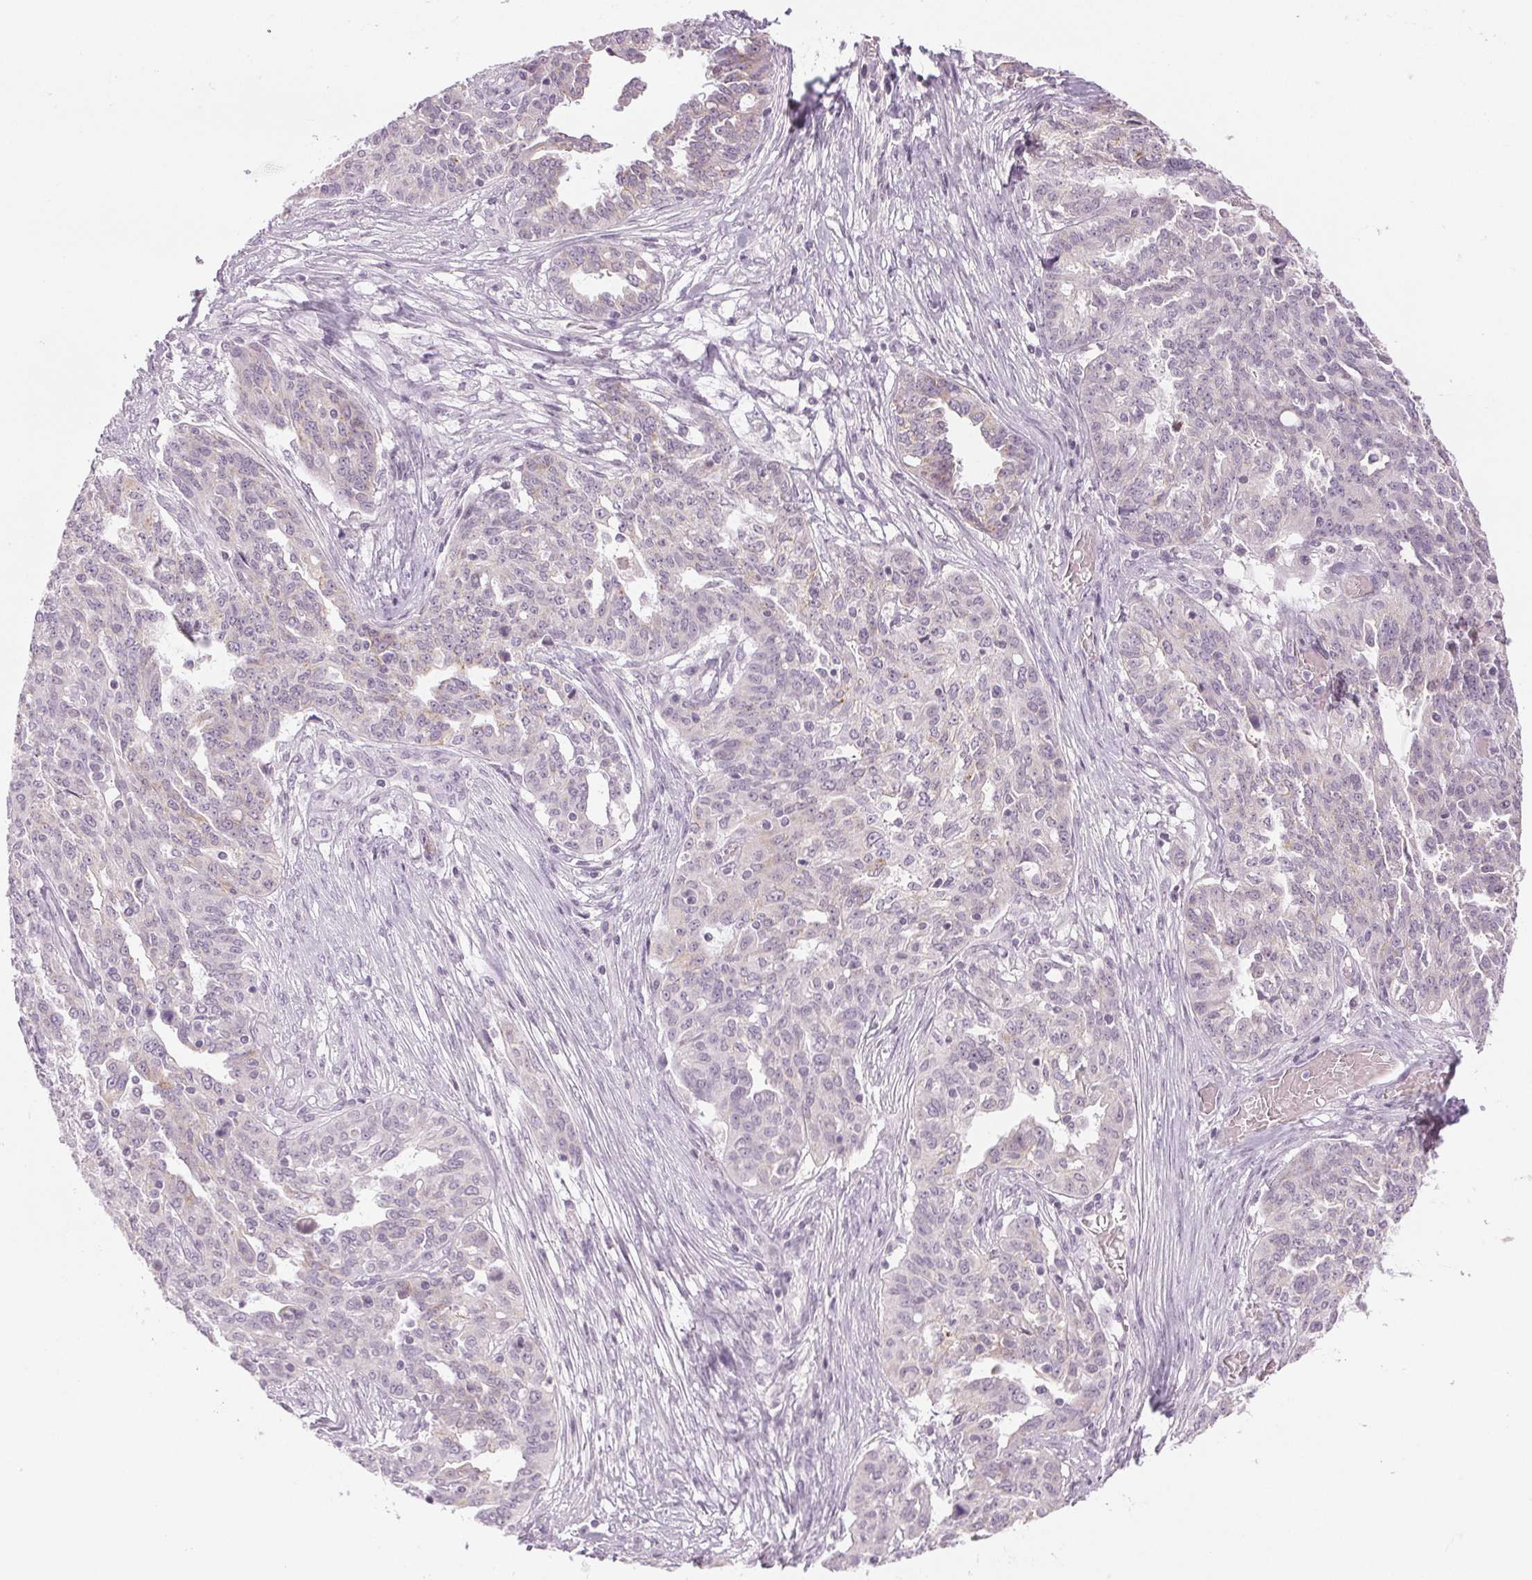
{"staining": {"intensity": "negative", "quantity": "none", "location": "none"}, "tissue": "ovarian cancer", "cell_type": "Tumor cells", "image_type": "cancer", "snomed": [{"axis": "morphology", "description": "Cystadenocarcinoma, serous, NOS"}, {"axis": "topography", "description": "Ovary"}], "caption": "Image shows no significant protein expression in tumor cells of ovarian cancer (serous cystadenocarcinoma).", "gene": "EHHADH", "patient": {"sex": "female", "age": 67}}